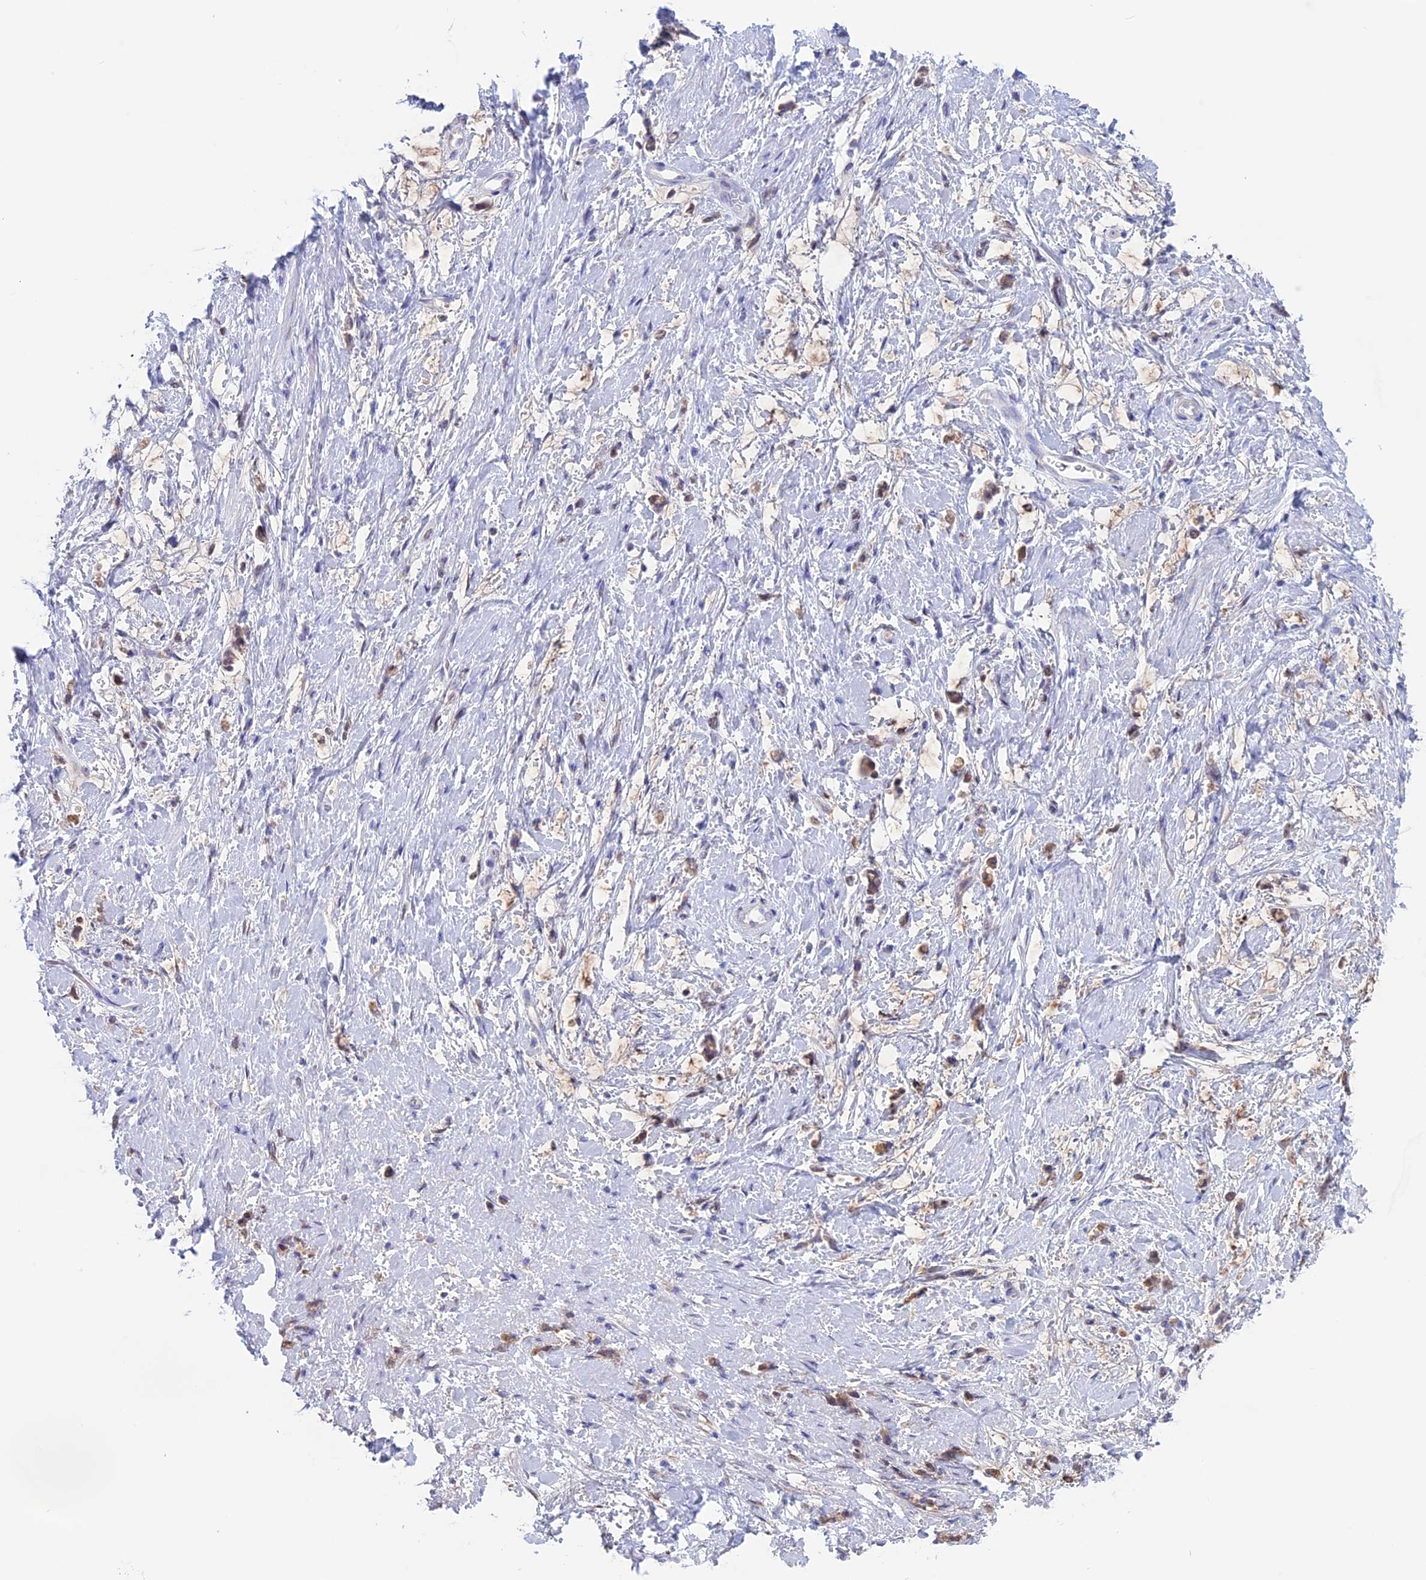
{"staining": {"intensity": "moderate", "quantity": ">75%", "location": "cytoplasmic/membranous,nuclear"}, "tissue": "stomach cancer", "cell_type": "Tumor cells", "image_type": "cancer", "snomed": [{"axis": "morphology", "description": "Adenocarcinoma, NOS"}, {"axis": "topography", "description": "Stomach"}], "caption": "Stomach cancer (adenocarcinoma) was stained to show a protein in brown. There is medium levels of moderate cytoplasmic/membranous and nuclear staining in approximately >75% of tumor cells.", "gene": "LHFPL2", "patient": {"sex": "female", "age": 60}}